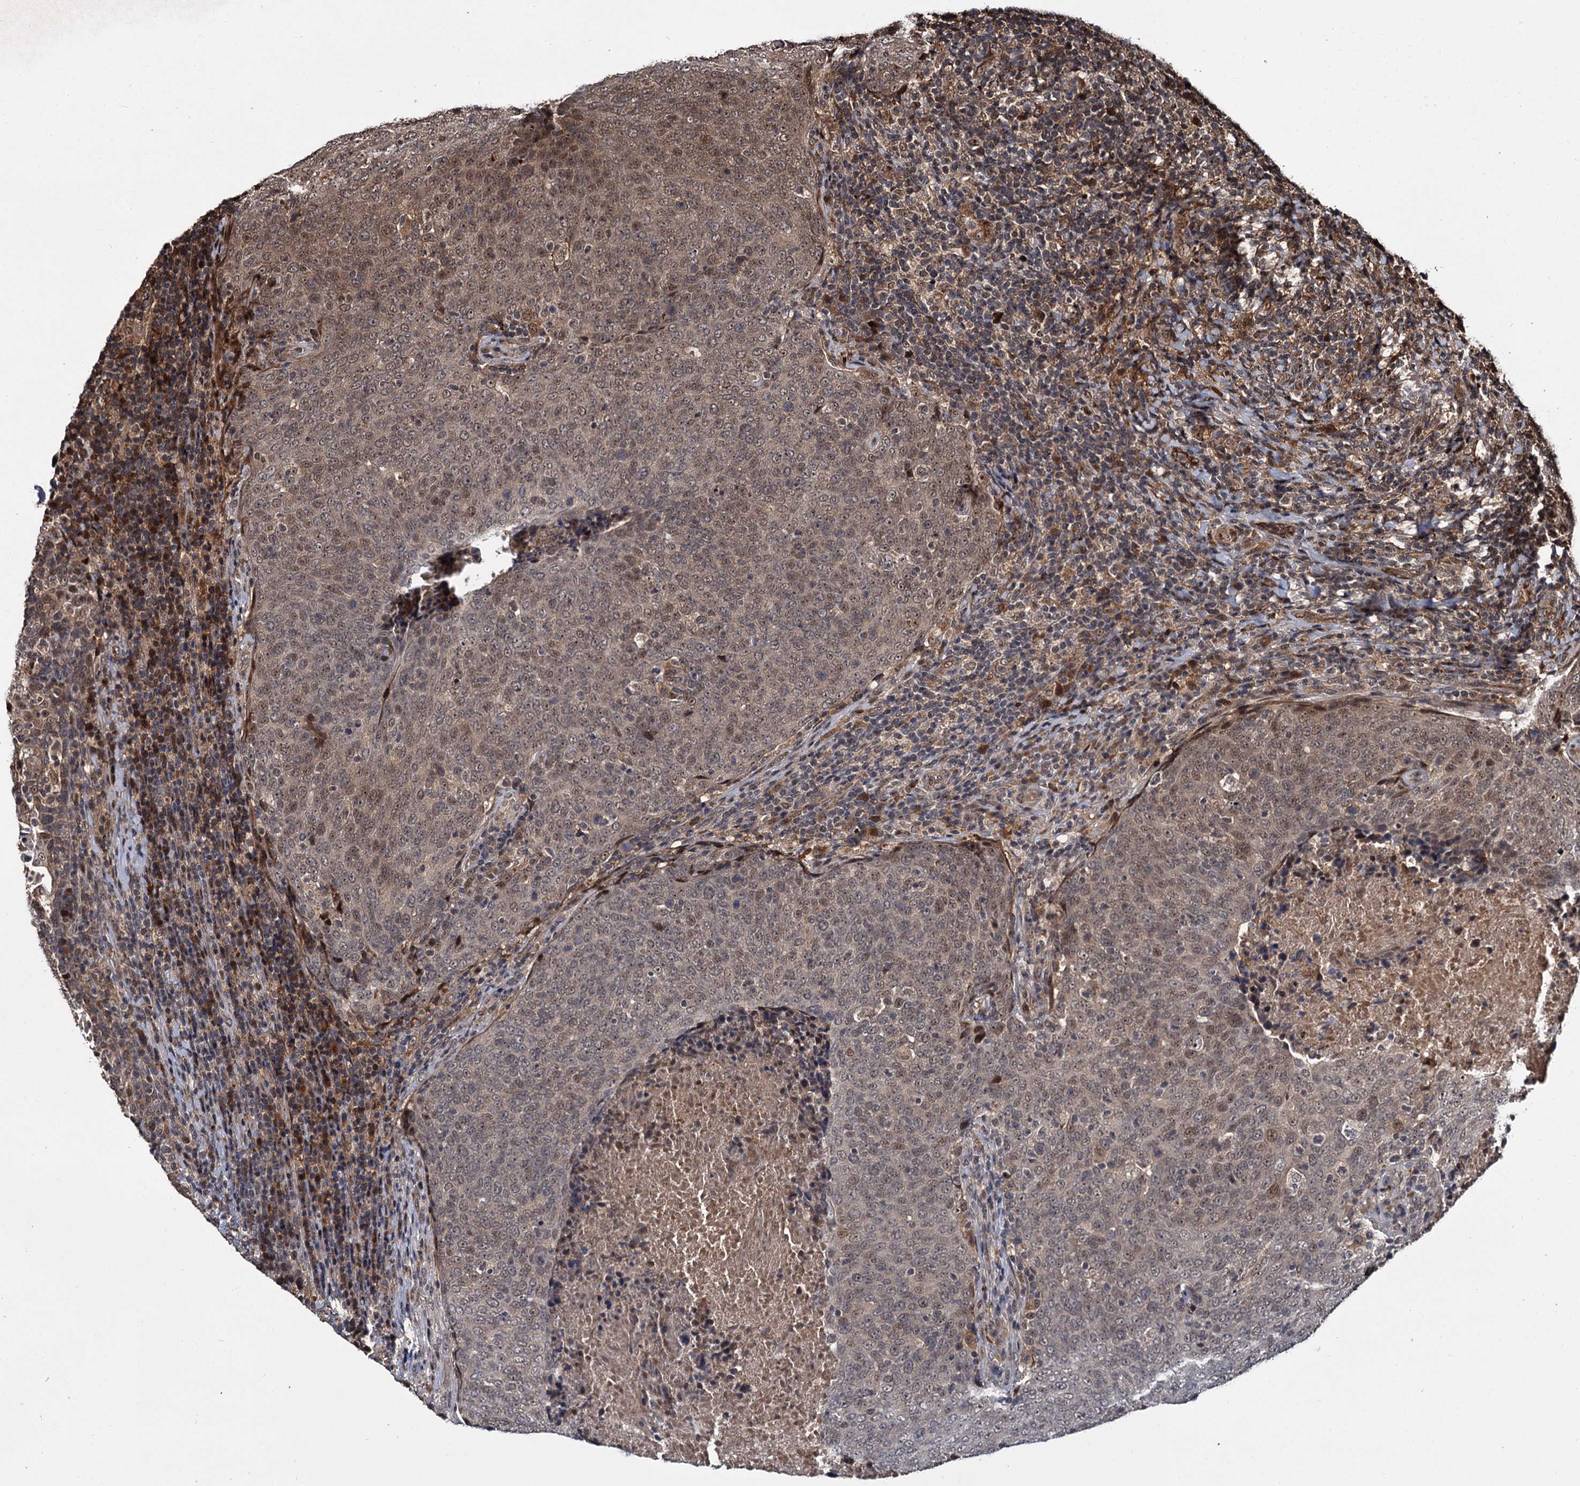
{"staining": {"intensity": "weak", "quantity": "25%-75%", "location": "cytoplasmic/membranous,nuclear"}, "tissue": "head and neck cancer", "cell_type": "Tumor cells", "image_type": "cancer", "snomed": [{"axis": "morphology", "description": "Squamous cell carcinoma, NOS"}, {"axis": "morphology", "description": "Squamous cell carcinoma, metastatic, NOS"}, {"axis": "topography", "description": "Lymph node"}, {"axis": "topography", "description": "Head-Neck"}], "caption": "A brown stain labels weak cytoplasmic/membranous and nuclear positivity of a protein in human head and neck squamous cell carcinoma tumor cells.", "gene": "CEP192", "patient": {"sex": "male", "age": 62}}